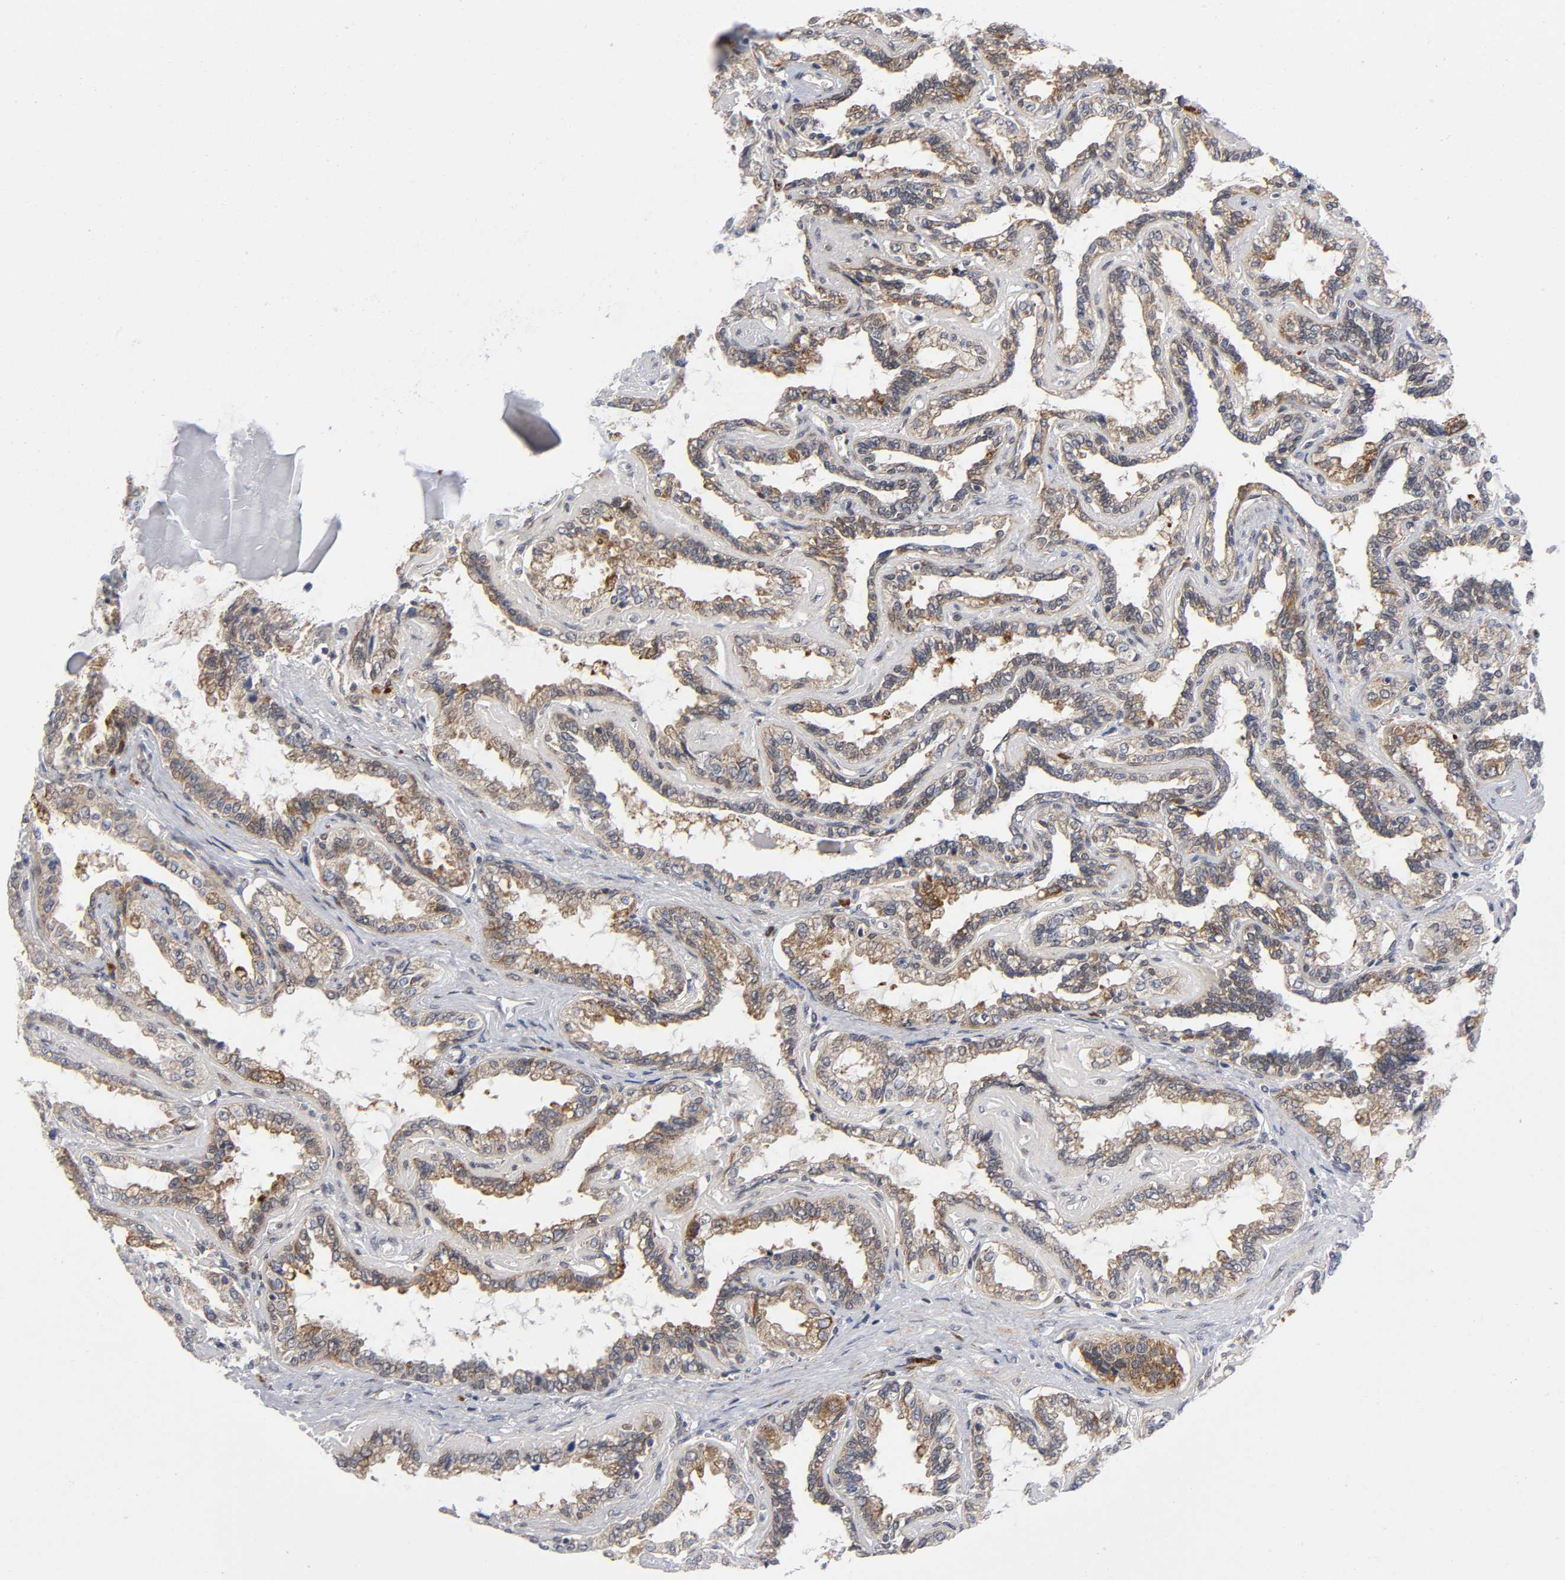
{"staining": {"intensity": "moderate", "quantity": ">75%", "location": "cytoplasmic/membranous"}, "tissue": "seminal vesicle", "cell_type": "Glandular cells", "image_type": "normal", "snomed": [{"axis": "morphology", "description": "Normal tissue, NOS"}, {"axis": "morphology", "description": "Inflammation, NOS"}, {"axis": "topography", "description": "Urinary bladder"}, {"axis": "topography", "description": "Prostate"}, {"axis": "topography", "description": "Seminal veicle"}], "caption": "Protein staining demonstrates moderate cytoplasmic/membranous staining in about >75% of glandular cells in benign seminal vesicle.", "gene": "EIF5", "patient": {"sex": "male", "age": 82}}